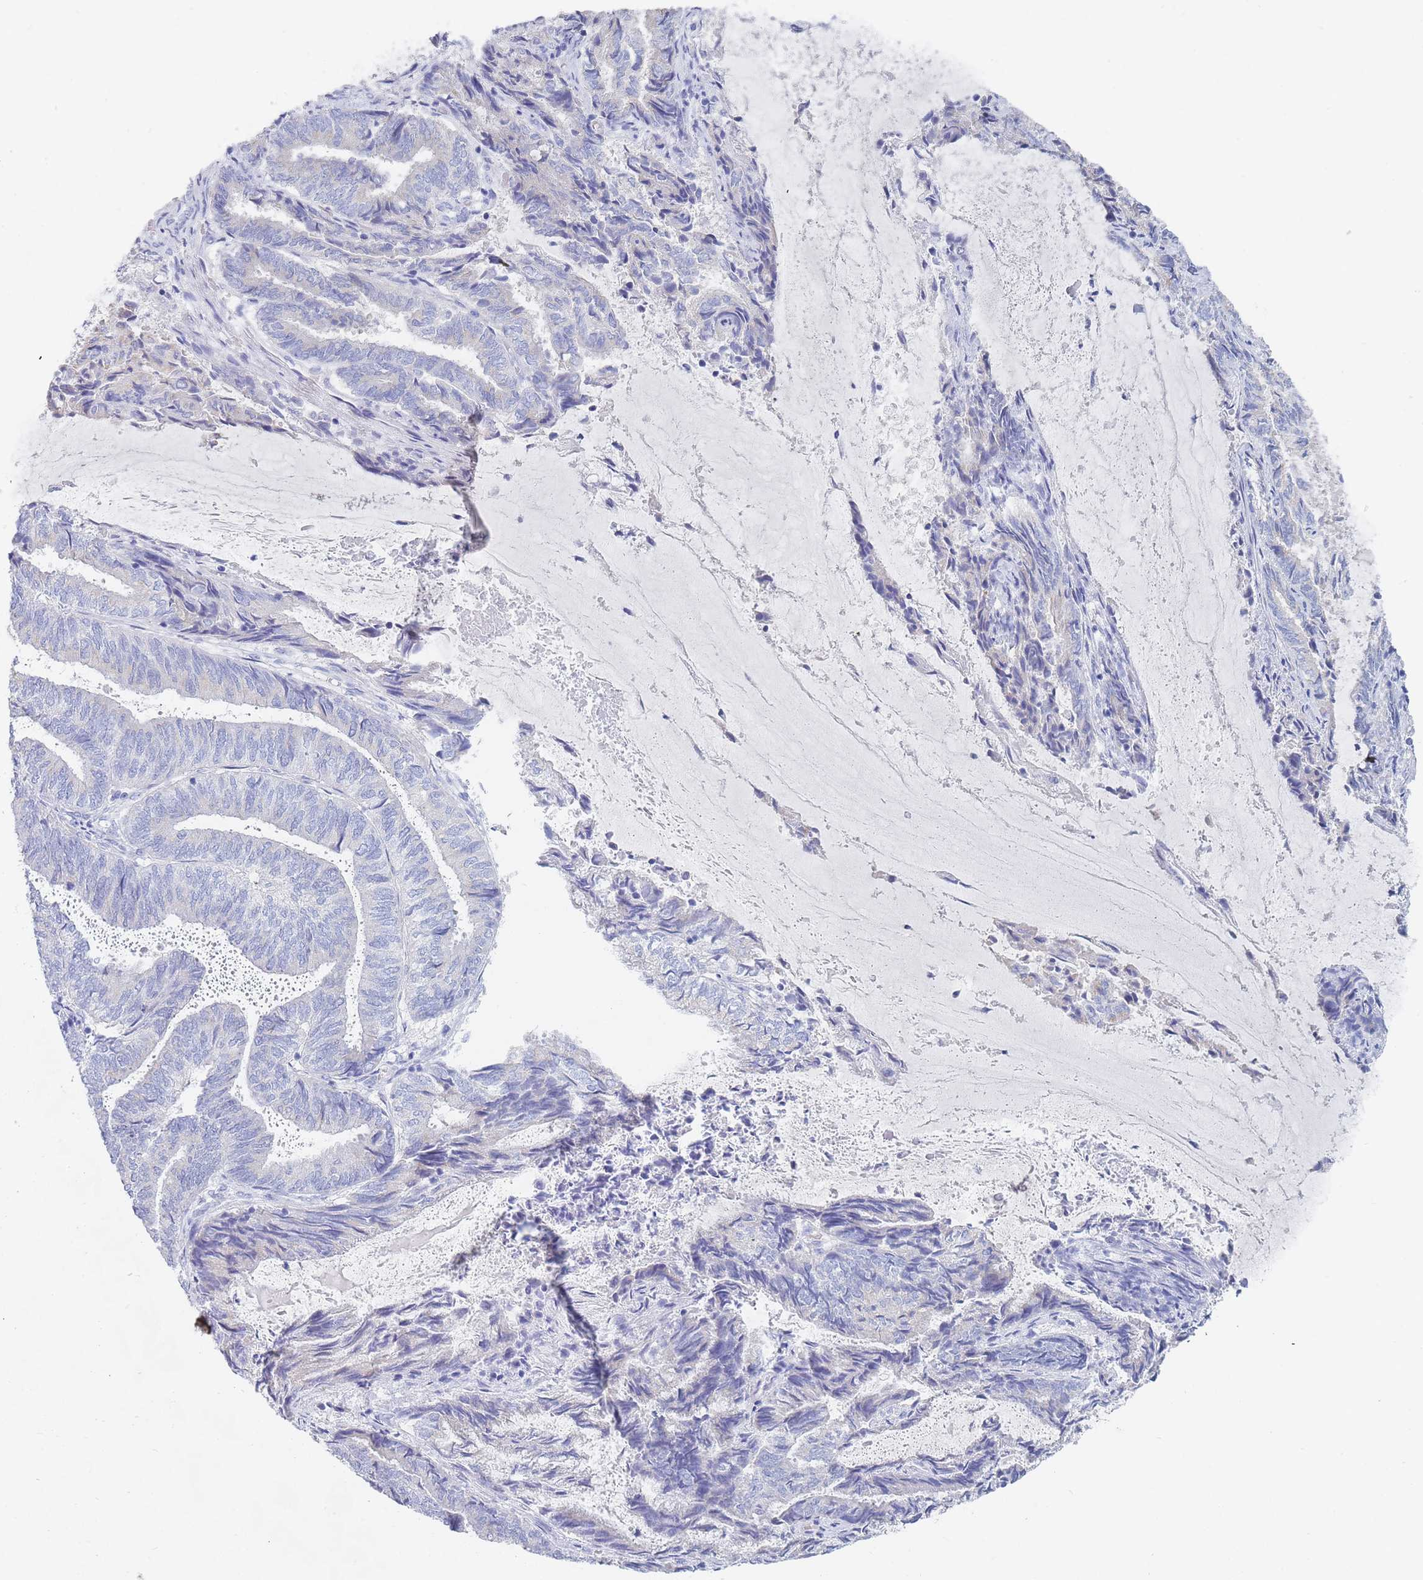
{"staining": {"intensity": "negative", "quantity": "none", "location": "none"}, "tissue": "endometrial cancer", "cell_type": "Tumor cells", "image_type": "cancer", "snomed": [{"axis": "morphology", "description": "Adenocarcinoma, NOS"}, {"axis": "topography", "description": "Endometrium"}], "caption": "Protein analysis of adenocarcinoma (endometrial) reveals no significant staining in tumor cells. (Brightfield microscopy of DAB immunohistochemistry (IHC) at high magnification).", "gene": "SLC25A35", "patient": {"sex": "female", "age": 80}}